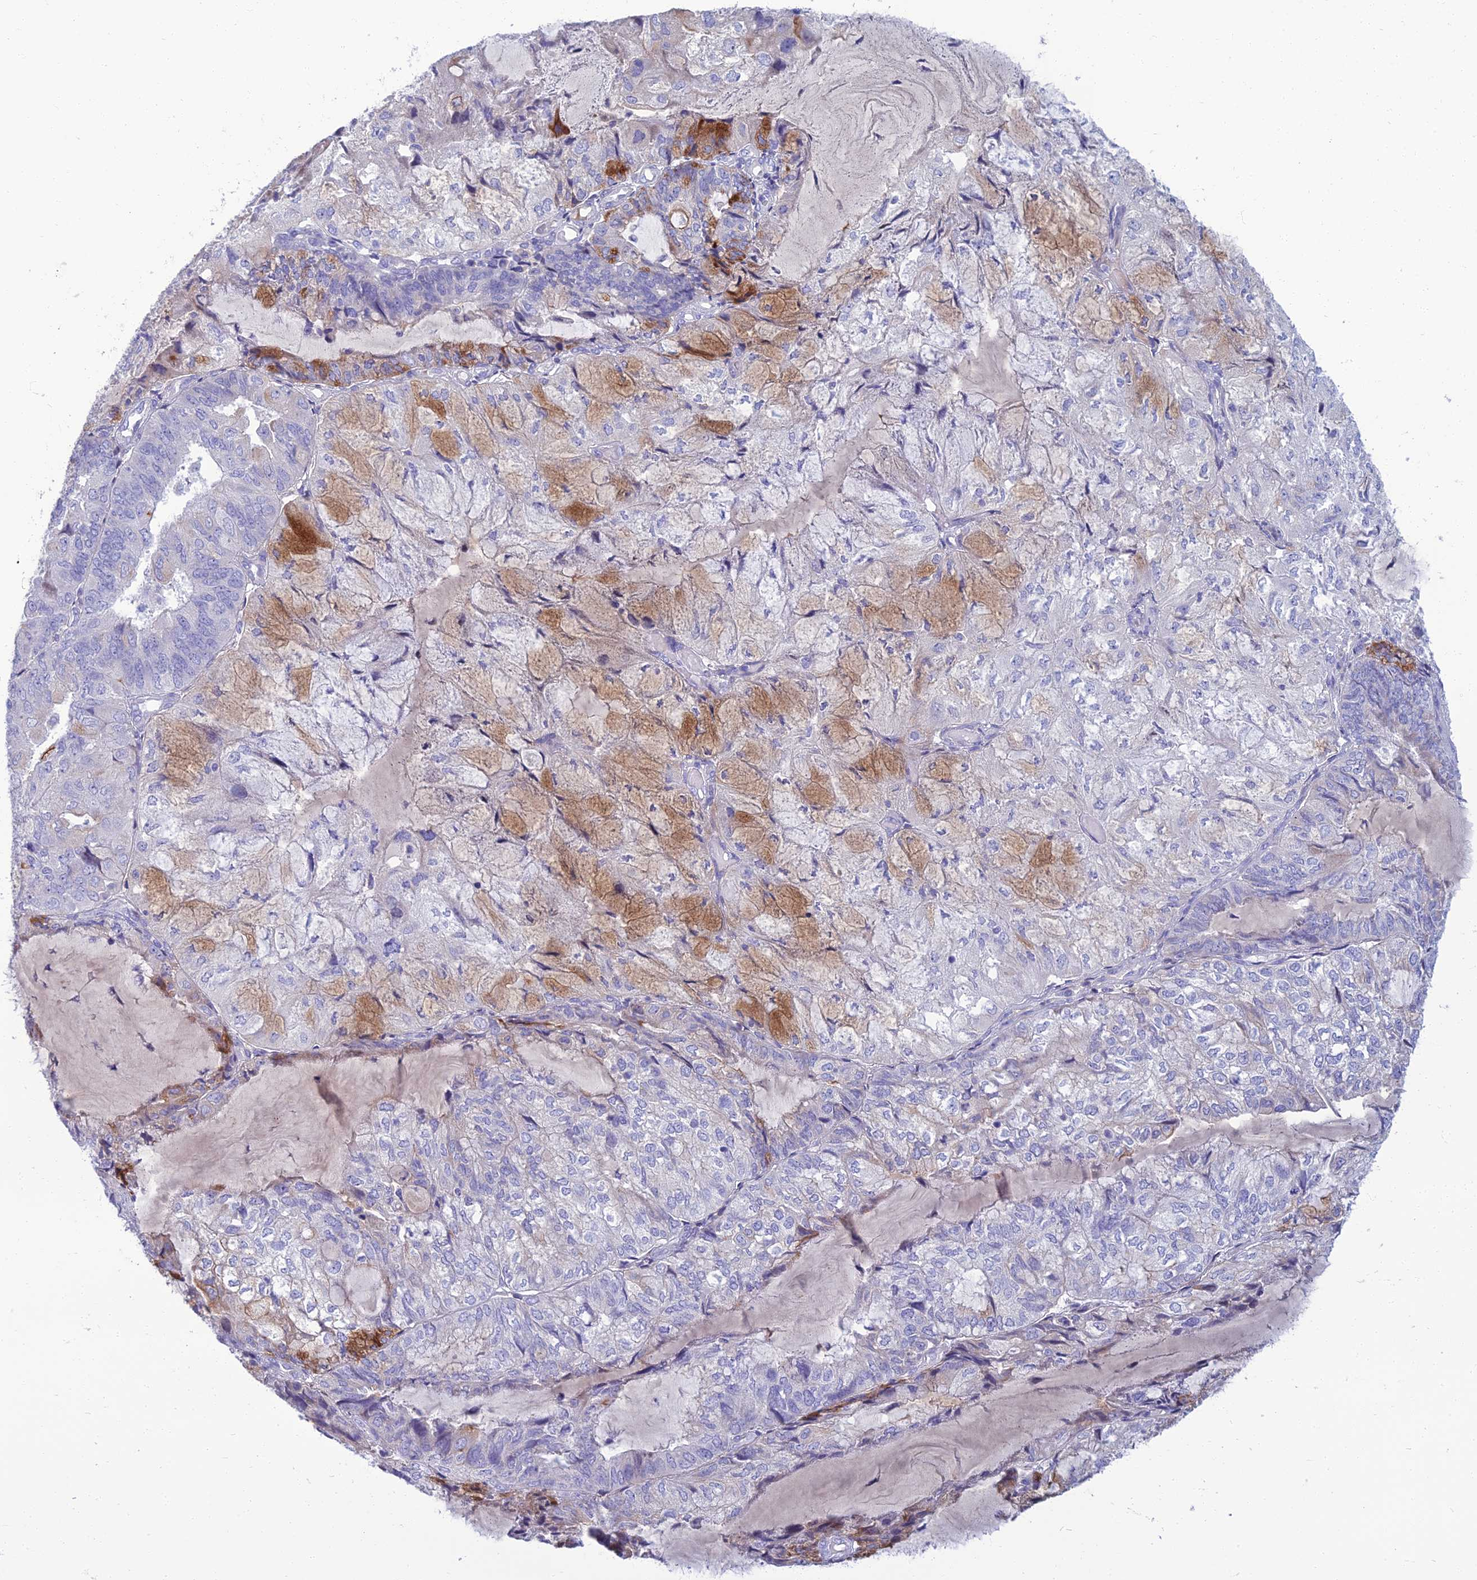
{"staining": {"intensity": "moderate", "quantity": "<25%", "location": "cytoplasmic/membranous"}, "tissue": "endometrial cancer", "cell_type": "Tumor cells", "image_type": "cancer", "snomed": [{"axis": "morphology", "description": "Adenocarcinoma, NOS"}, {"axis": "topography", "description": "Endometrium"}], "caption": "Protein analysis of endometrial adenocarcinoma tissue reveals moderate cytoplasmic/membranous expression in approximately <25% of tumor cells.", "gene": "SPTLC3", "patient": {"sex": "female", "age": 81}}